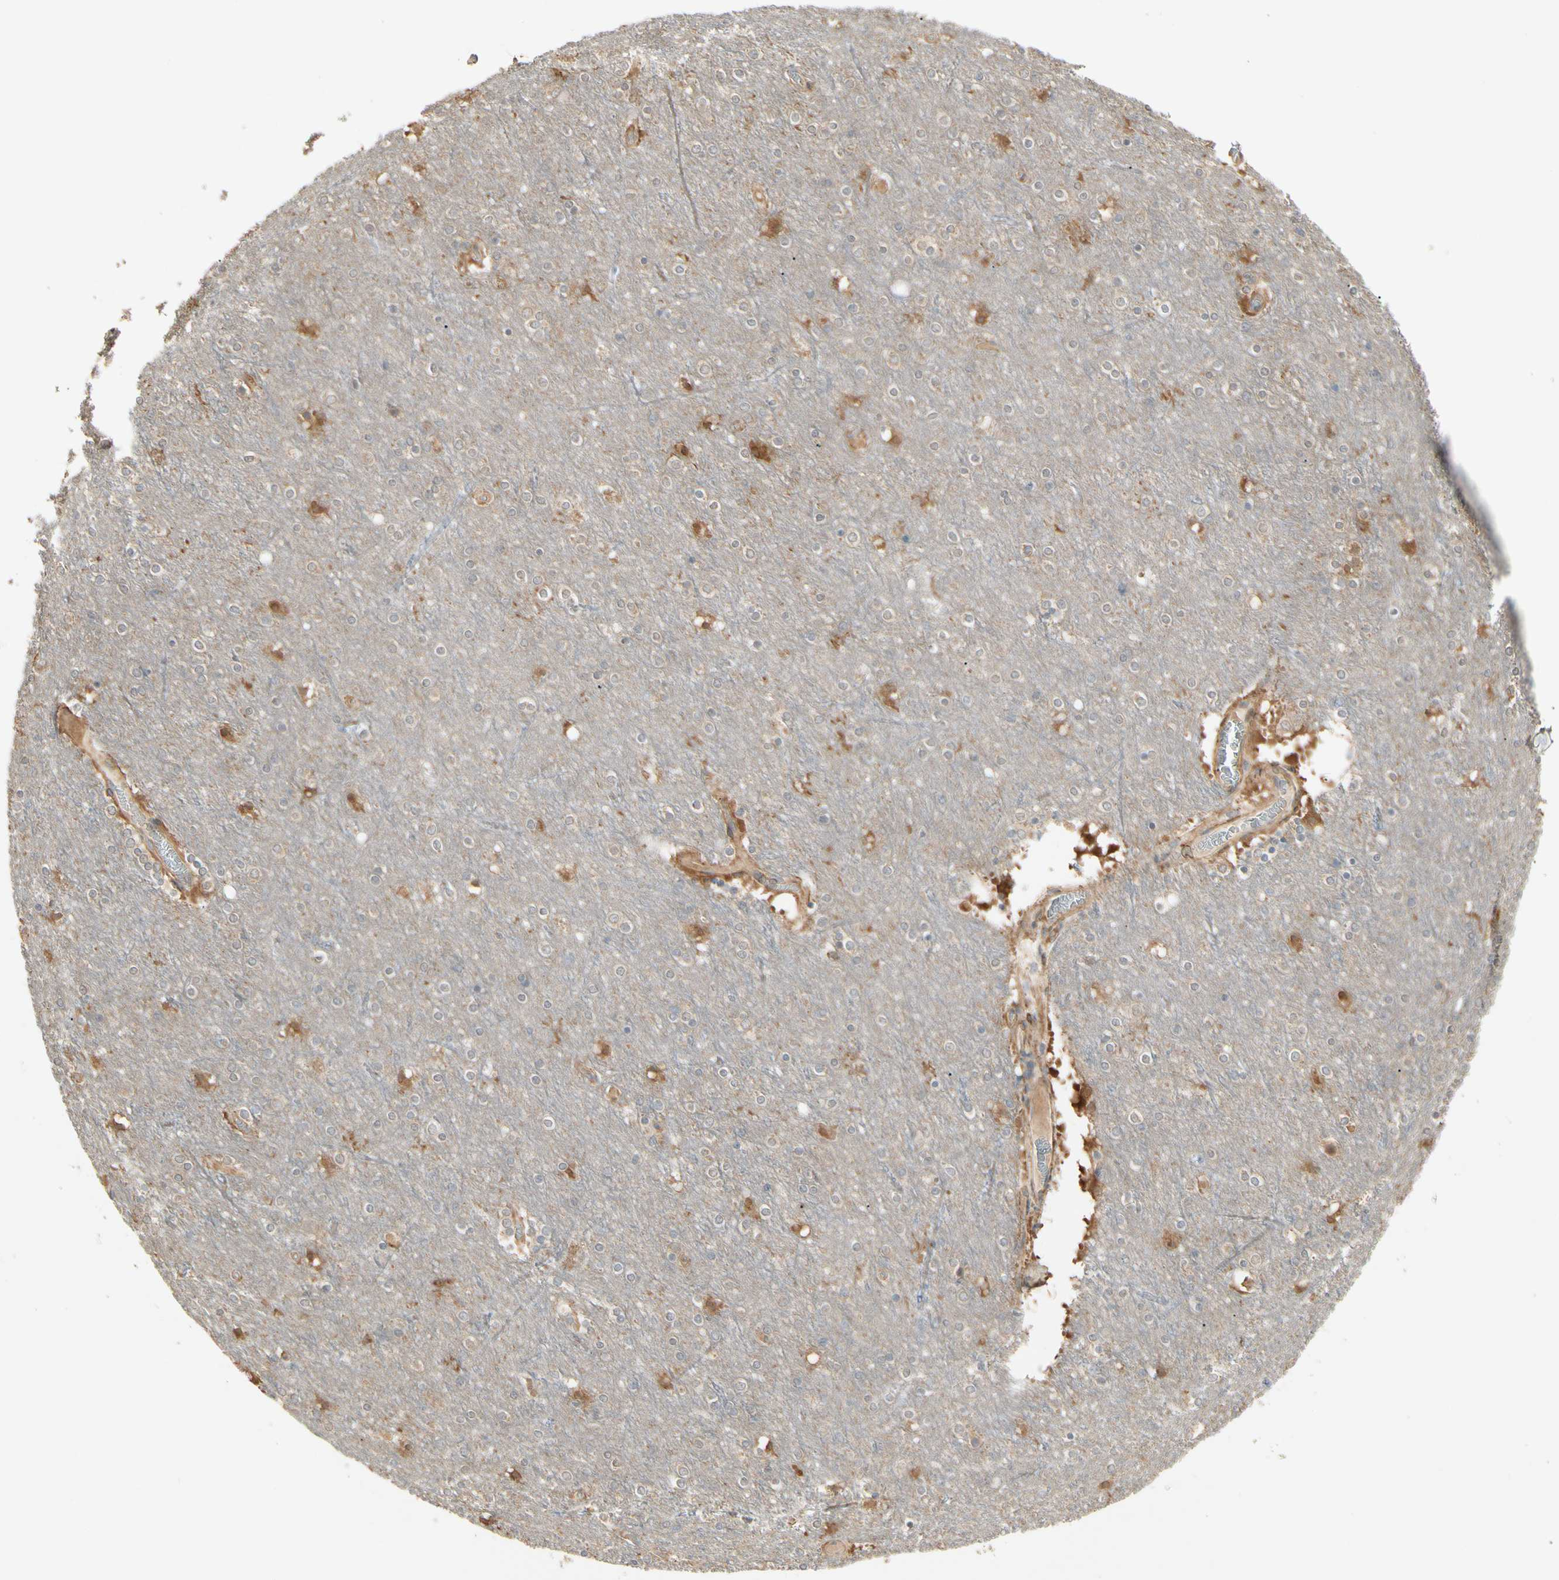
{"staining": {"intensity": "weak", "quantity": "25%-75%", "location": "cytoplasmic/membranous"}, "tissue": "cerebral cortex", "cell_type": "Endothelial cells", "image_type": "normal", "snomed": [{"axis": "morphology", "description": "Normal tissue, NOS"}, {"axis": "topography", "description": "Cerebral cortex"}], "caption": "Endothelial cells demonstrate low levels of weak cytoplasmic/membranous staining in approximately 25%-75% of cells in benign cerebral cortex.", "gene": "IRAG1", "patient": {"sex": "female", "age": 54}}